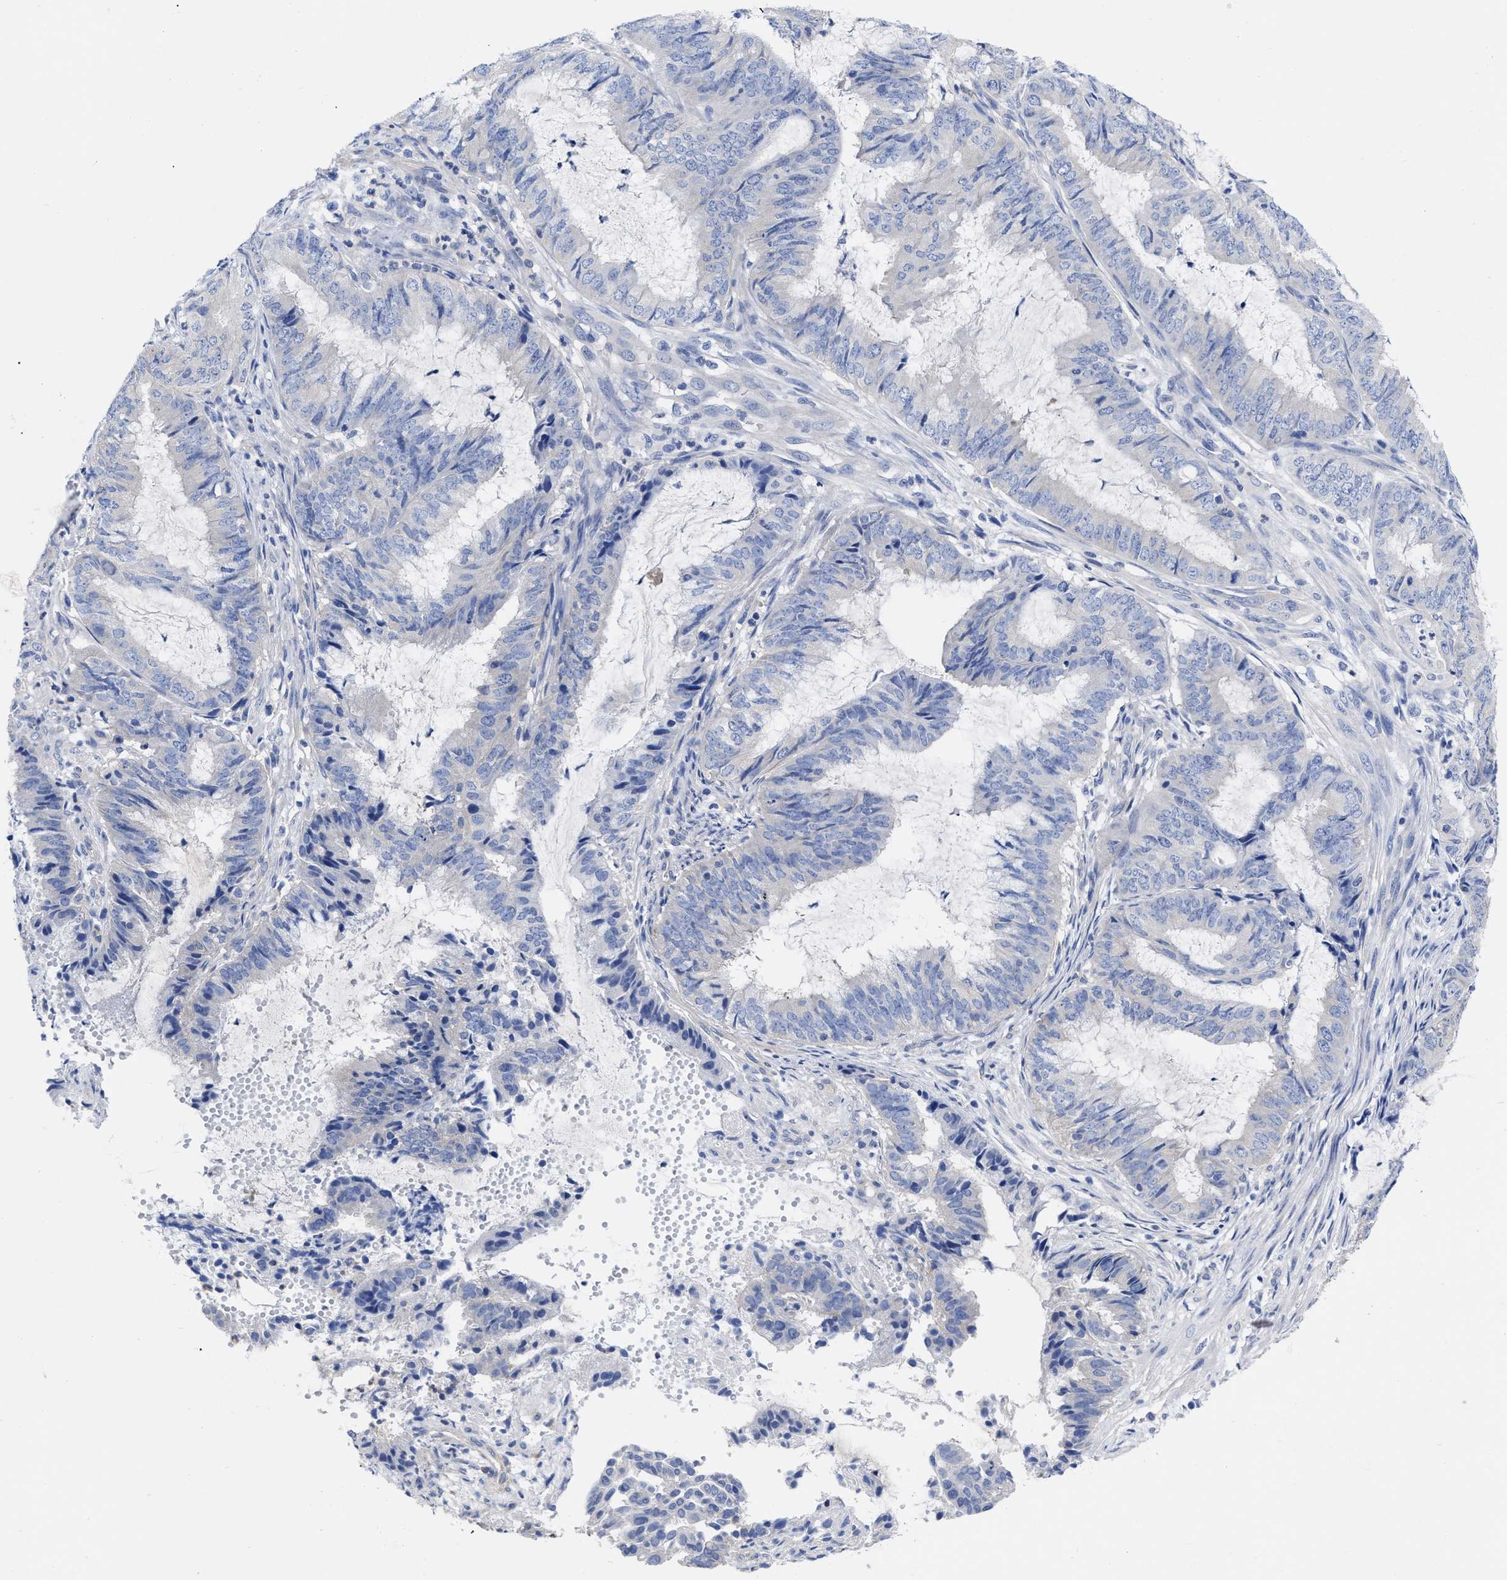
{"staining": {"intensity": "negative", "quantity": "none", "location": "none"}, "tissue": "endometrial cancer", "cell_type": "Tumor cells", "image_type": "cancer", "snomed": [{"axis": "morphology", "description": "Adenocarcinoma, NOS"}, {"axis": "topography", "description": "Endometrium"}], "caption": "IHC image of neoplastic tissue: endometrial cancer stained with DAB demonstrates no significant protein expression in tumor cells.", "gene": "IRAG2", "patient": {"sex": "female", "age": 51}}